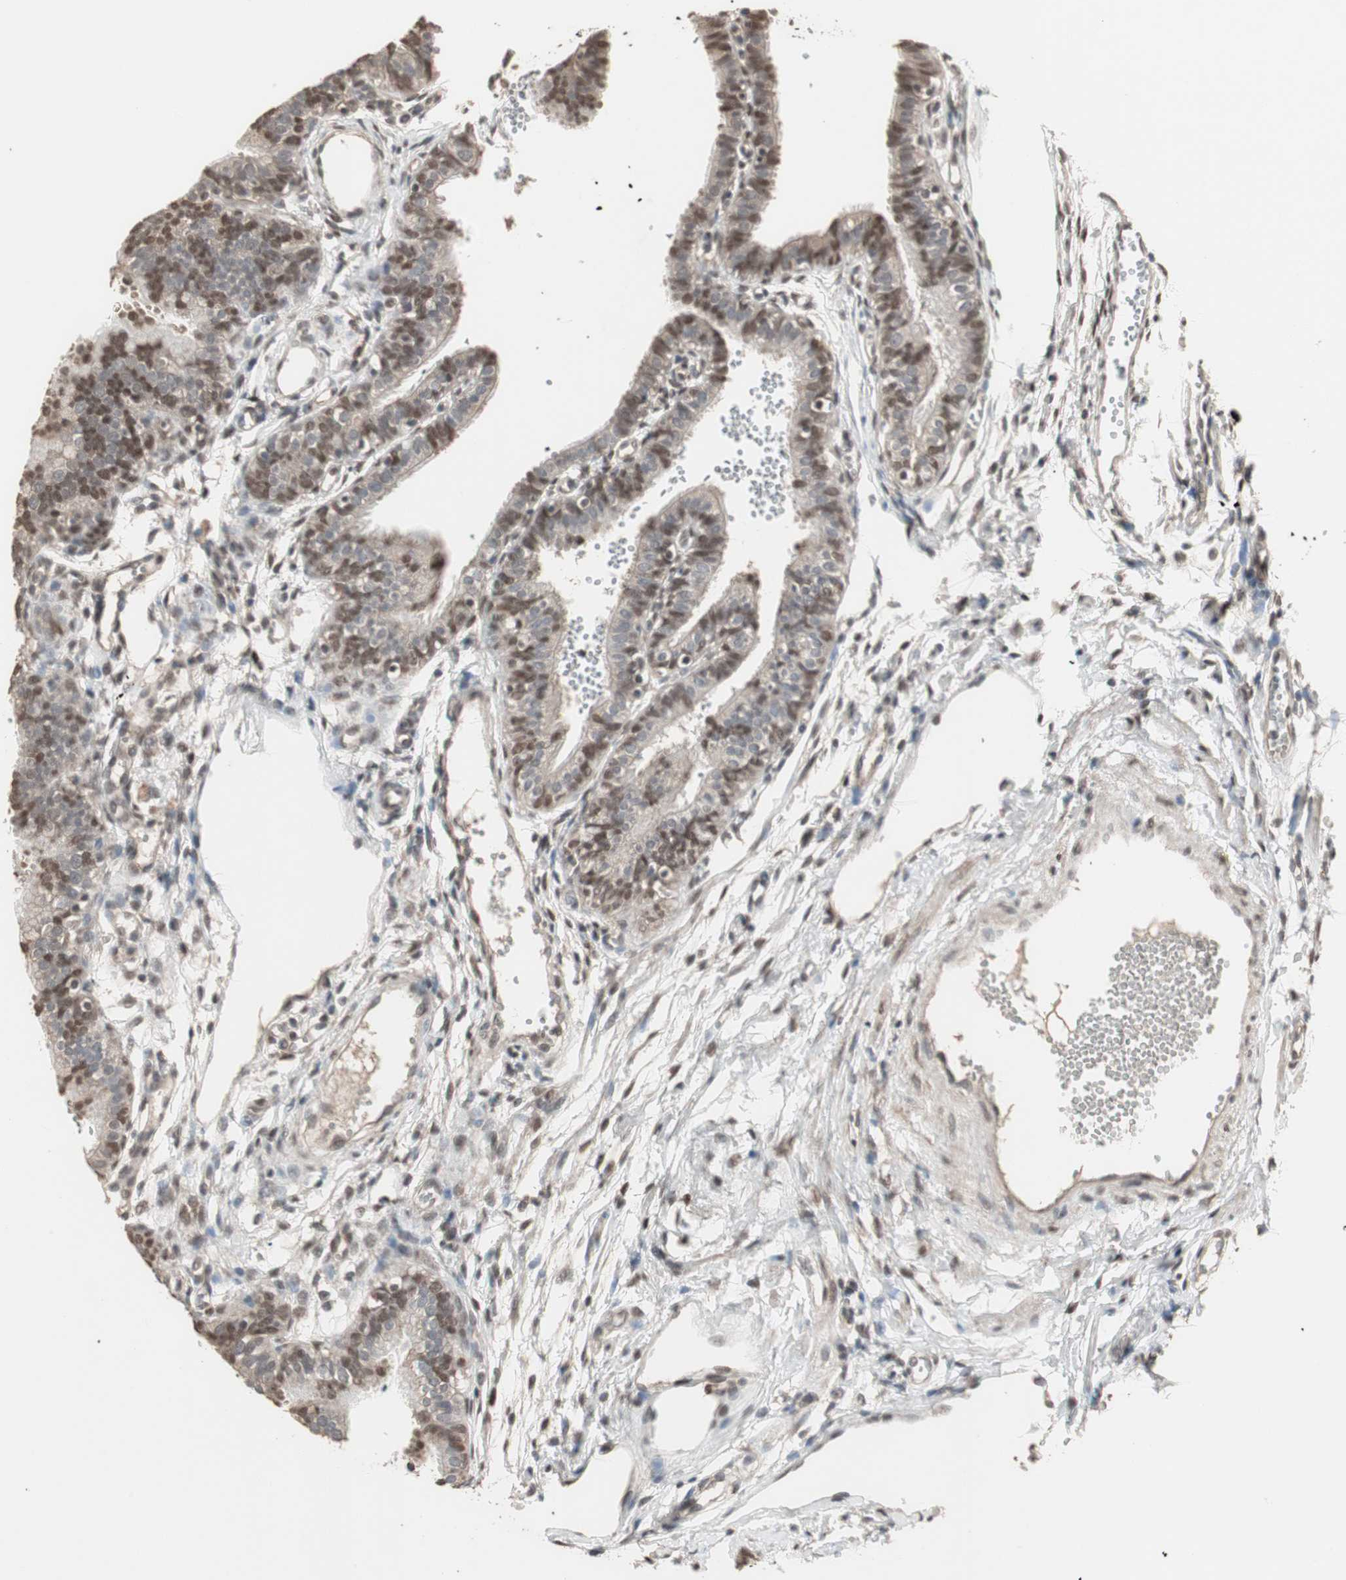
{"staining": {"intensity": "moderate", "quantity": "25%-75%", "location": "nuclear"}, "tissue": "fallopian tube", "cell_type": "Glandular cells", "image_type": "normal", "snomed": [{"axis": "morphology", "description": "Normal tissue, NOS"}, {"axis": "topography", "description": "Fallopian tube"}, {"axis": "topography", "description": "Placenta"}], "caption": "High-power microscopy captured an immunohistochemistry (IHC) histopathology image of unremarkable fallopian tube, revealing moderate nuclear expression in about 25%-75% of glandular cells.", "gene": "ZHX2", "patient": {"sex": "female", "age": 34}}